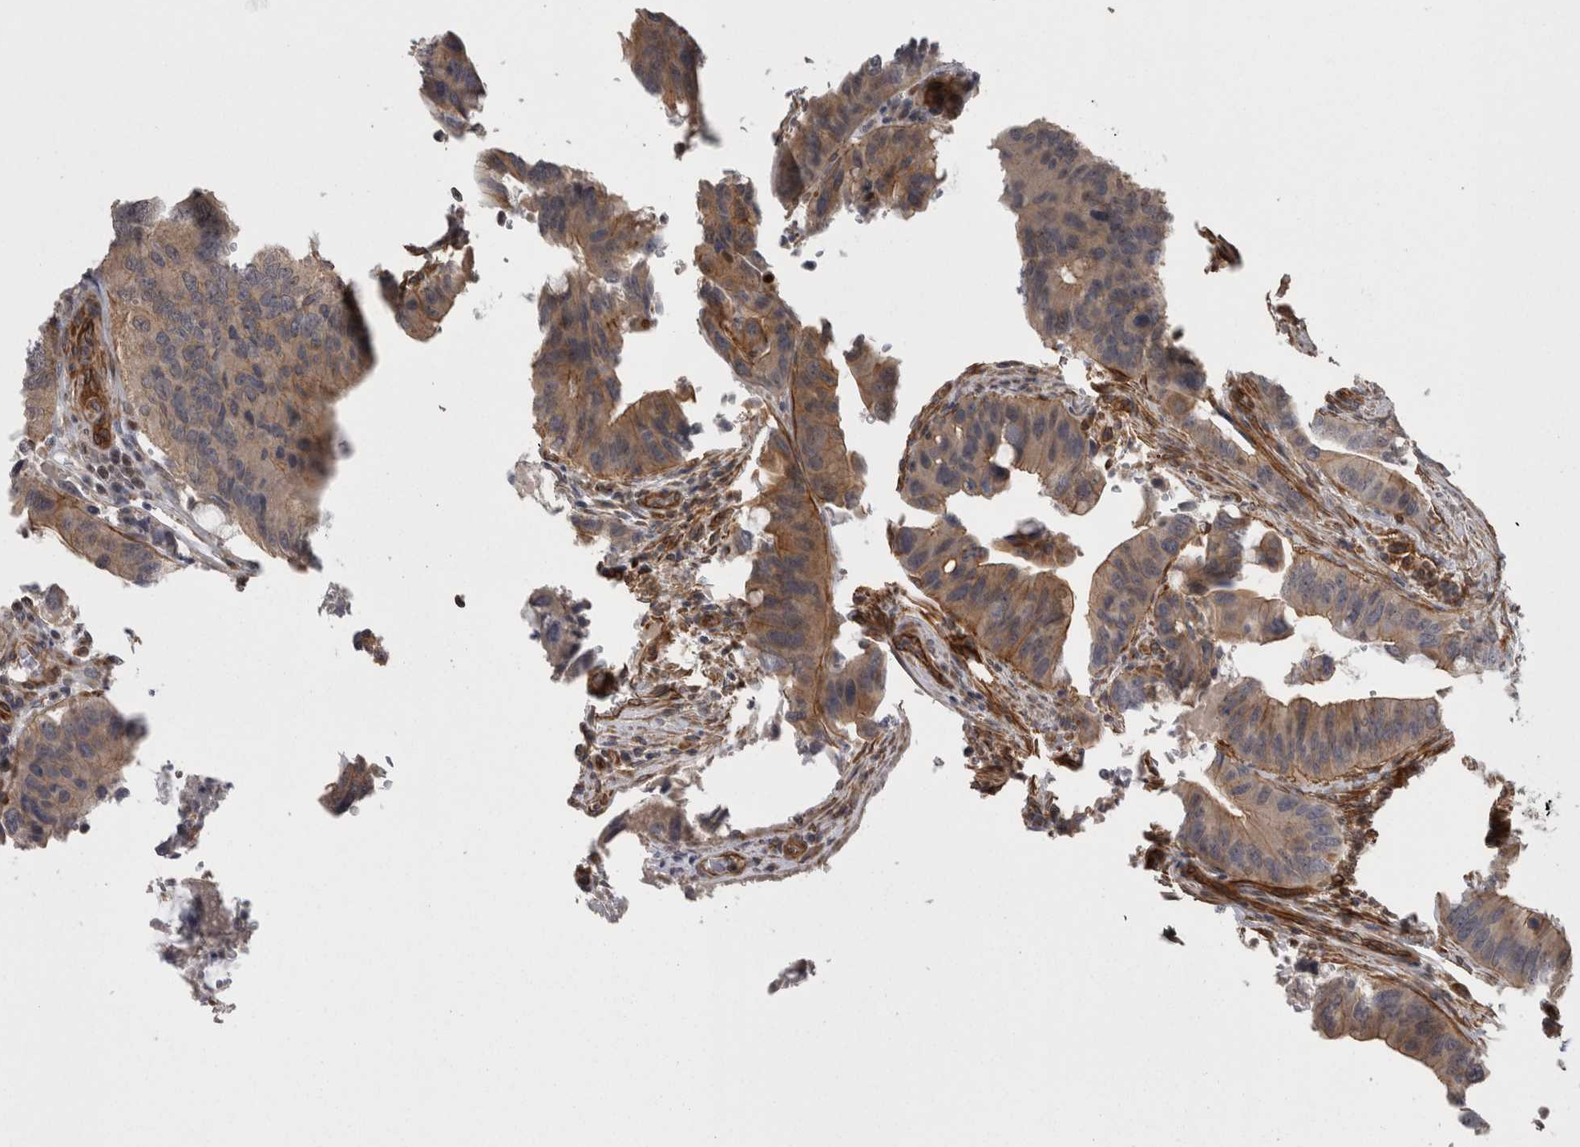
{"staining": {"intensity": "moderate", "quantity": "<25%", "location": "cytoplasmic/membranous"}, "tissue": "colorectal cancer", "cell_type": "Tumor cells", "image_type": "cancer", "snomed": [{"axis": "morphology", "description": "Adenocarcinoma, NOS"}, {"axis": "topography", "description": "Colon"}], "caption": "Colorectal adenocarcinoma tissue displays moderate cytoplasmic/membranous expression in approximately <25% of tumor cells", "gene": "RMDN1", "patient": {"sex": "male", "age": 71}}